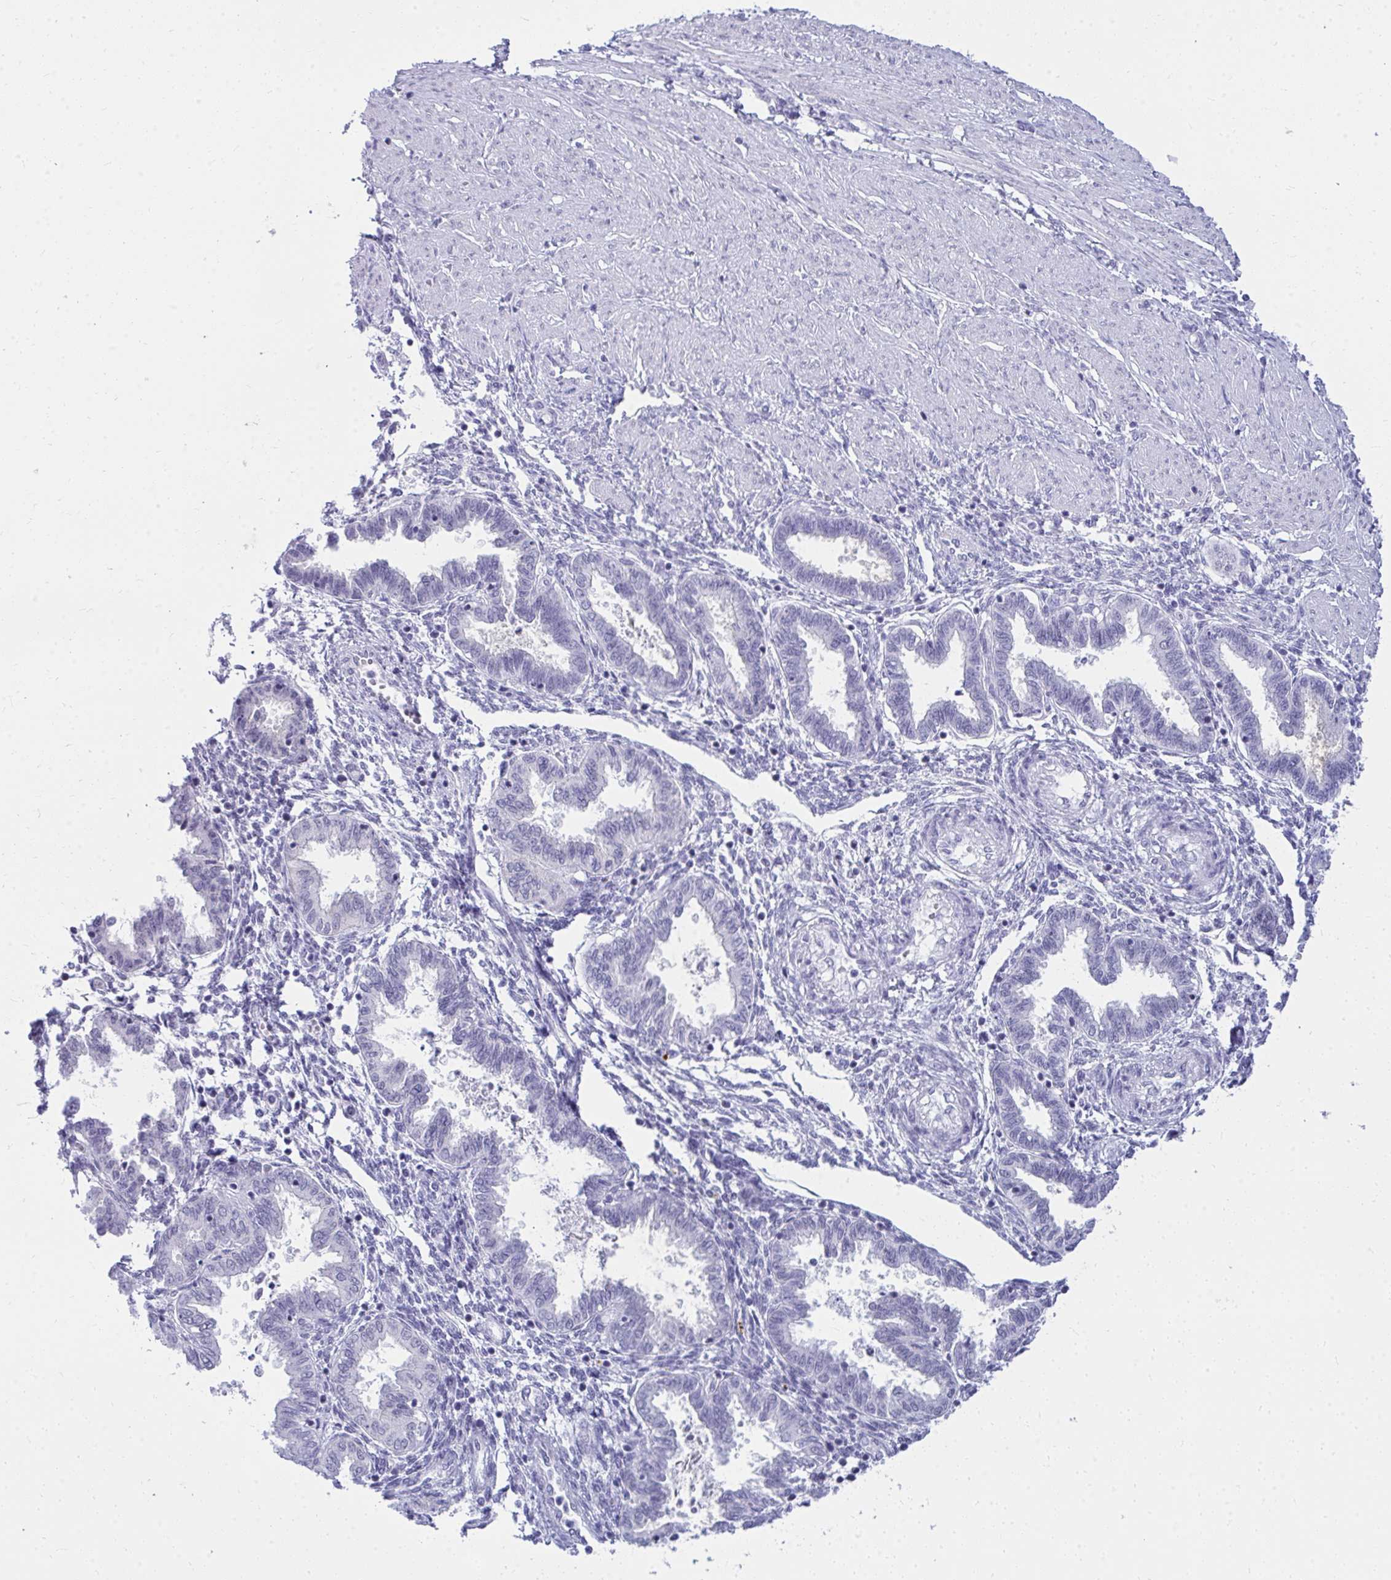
{"staining": {"intensity": "negative", "quantity": "none", "location": "none"}, "tissue": "endometrium", "cell_type": "Cells in endometrial stroma", "image_type": "normal", "snomed": [{"axis": "morphology", "description": "Normal tissue, NOS"}, {"axis": "topography", "description": "Endometrium"}], "caption": "DAB immunohistochemical staining of normal endometrium exhibits no significant positivity in cells in endometrial stroma. Nuclei are stained in blue.", "gene": "OR5F1", "patient": {"sex": "female", "age": 33}}